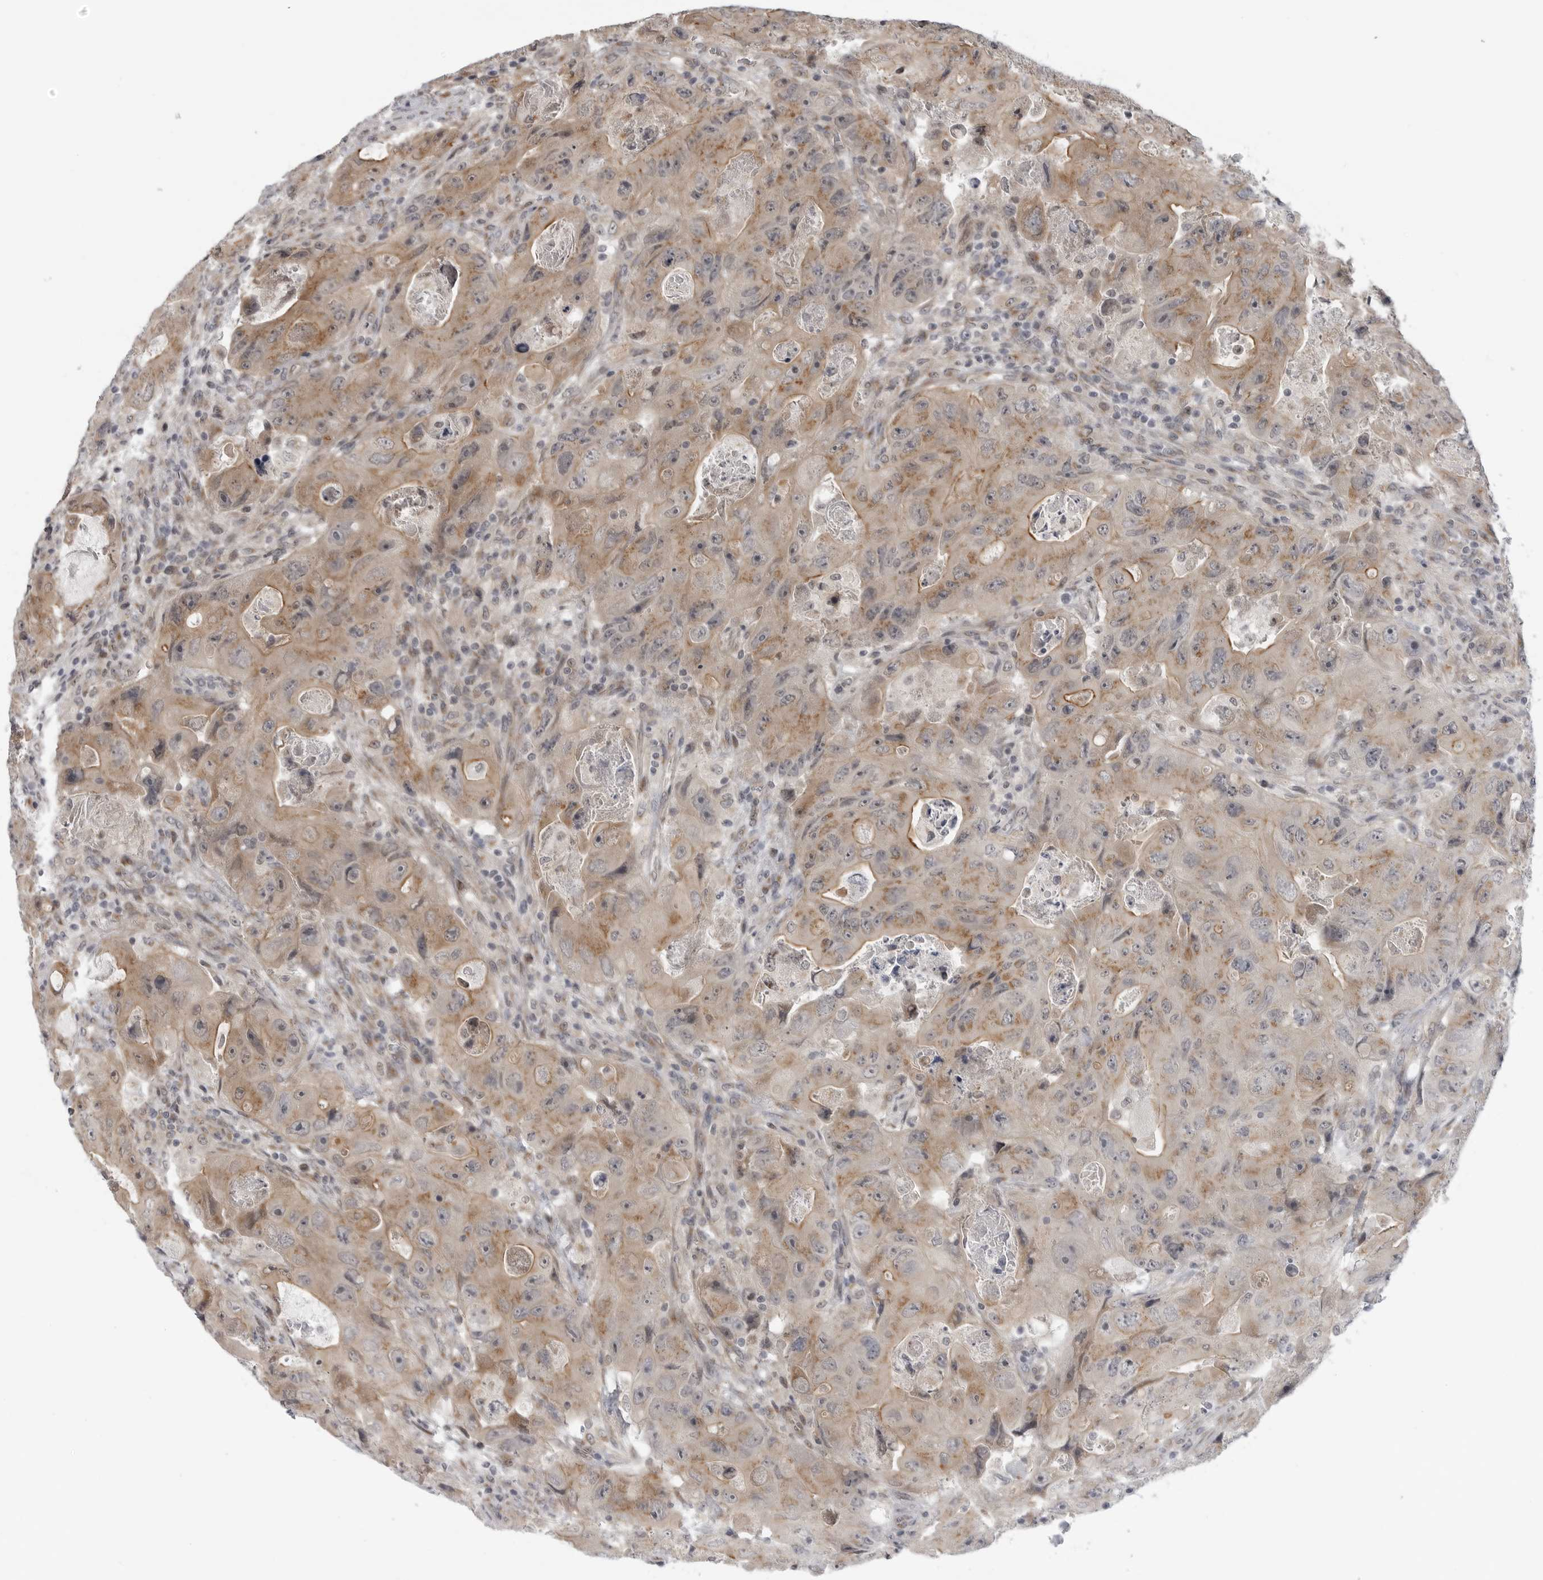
{"staining": {"intensity": "moderate", "quantity": ">75%", "location": "cytoplasmic/membranous"}, "tissue": "colorectal cancer", "cell_type": "Tumor cells", "image_type": "cancer", "snomed": [{"axis": "morphology", "description": "Adenocarcinoma, NOS"}, {"axis": "topography", "description": "Colon"}], "caption": "This micrograph displays immunohistochemistry (IHC) staining of human colorectal adenocarcinoma, with medium moderate cytoplasmic/membranous staining in about >75% of tumor cells.", "gene": "LRRC45", "patient": {"sex": "female", "age": 46}}